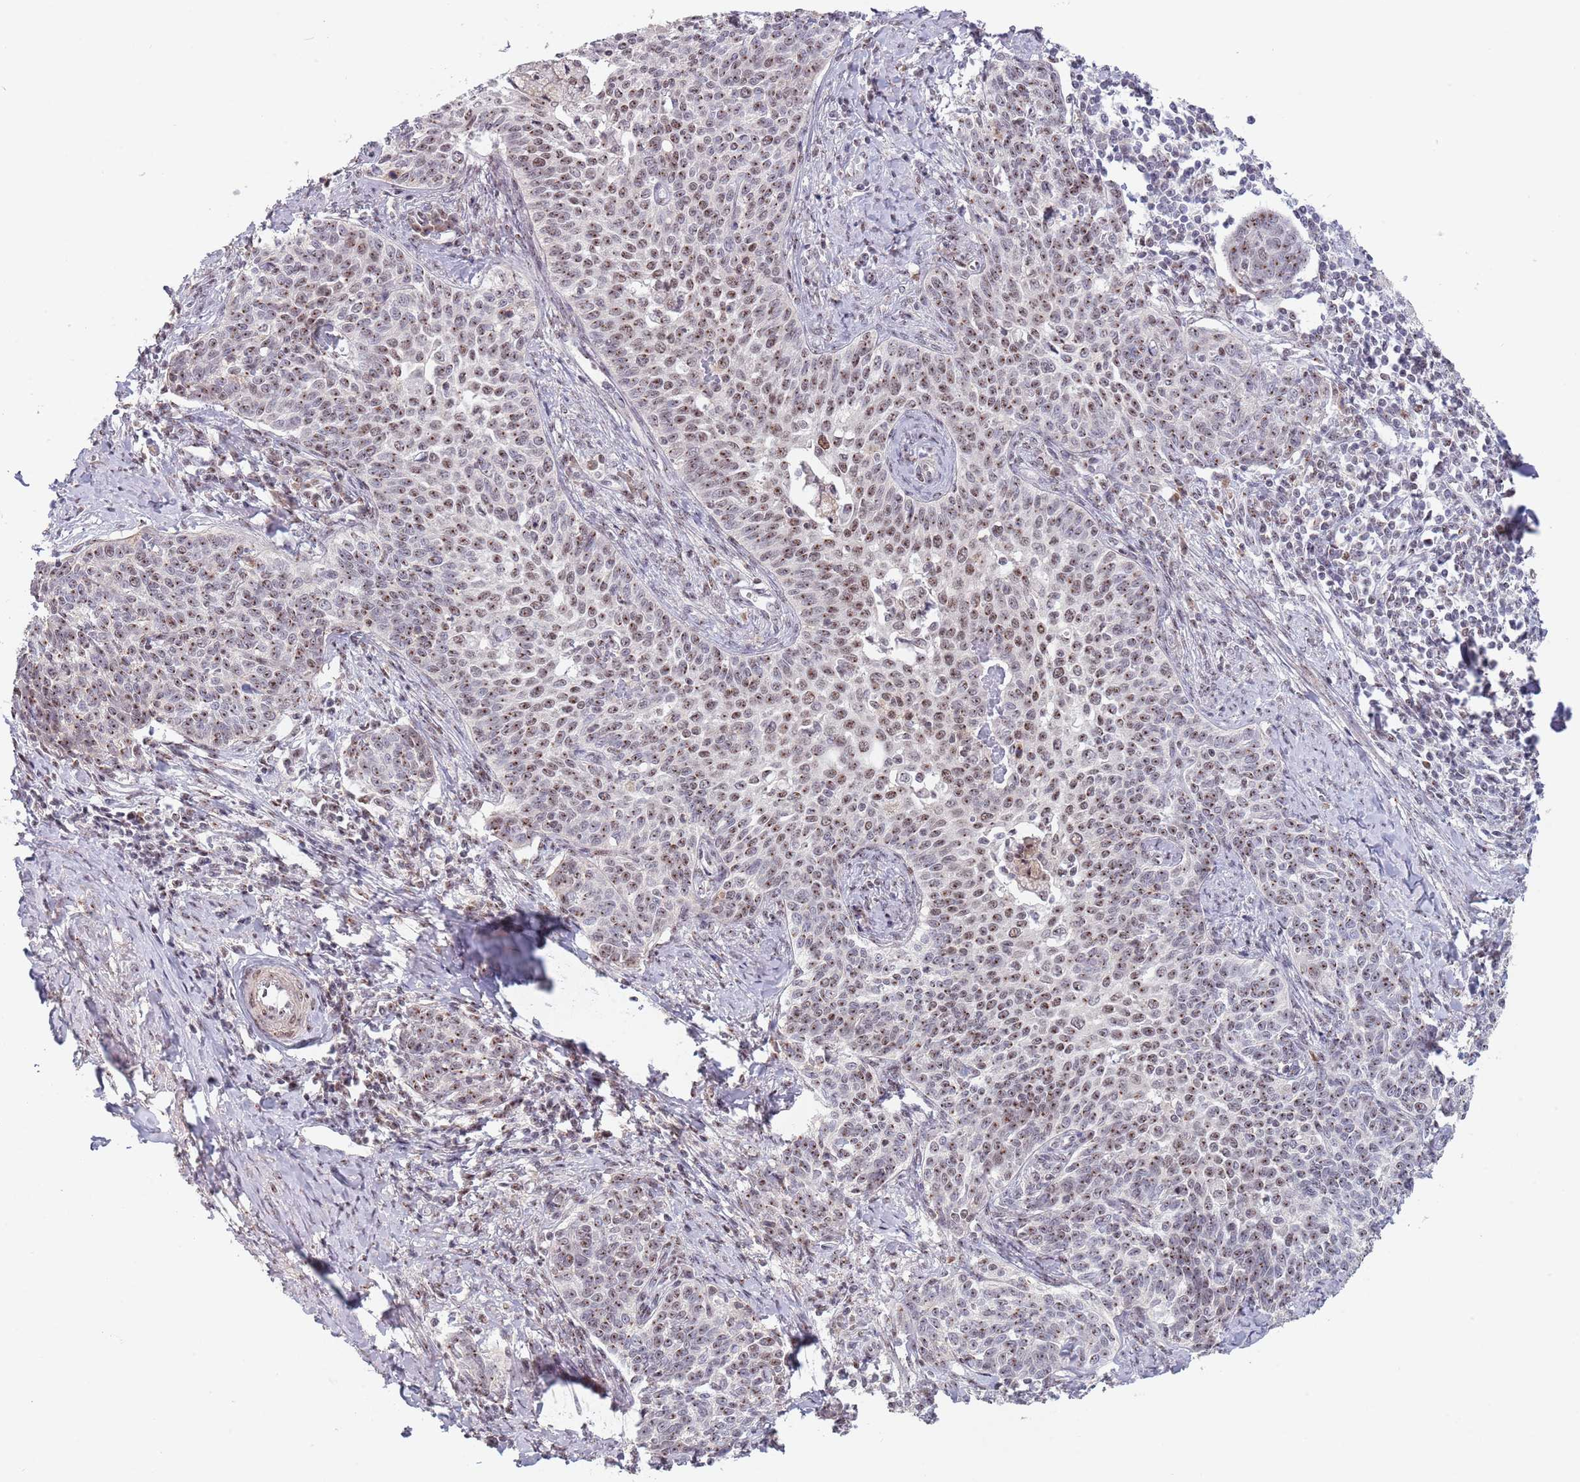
{"staining": {"intensity": "moderate", "quantity": ">75%", "location": "nuclear"}, "tissue": "cervical cancer", "cell_type": "Tumor cells", "image_type": "cancer", "snomed": [{"axis": "morphology", "description": "Squamous cell carcinoma, NOS"}, {"axis": "topography", "description": "Cervix"}], "caption": "IHC photomicrograph of neoplastic tissue: human squamous cell carcinoma (cervical) stained using IHC exhibits medium levels of moderate protein expression localized specifically in the nuclear of tumor cells, appearing as a nuclear brown color.", "gene": "CIZ1", "patient": {"sex": "female", "age": 39}}